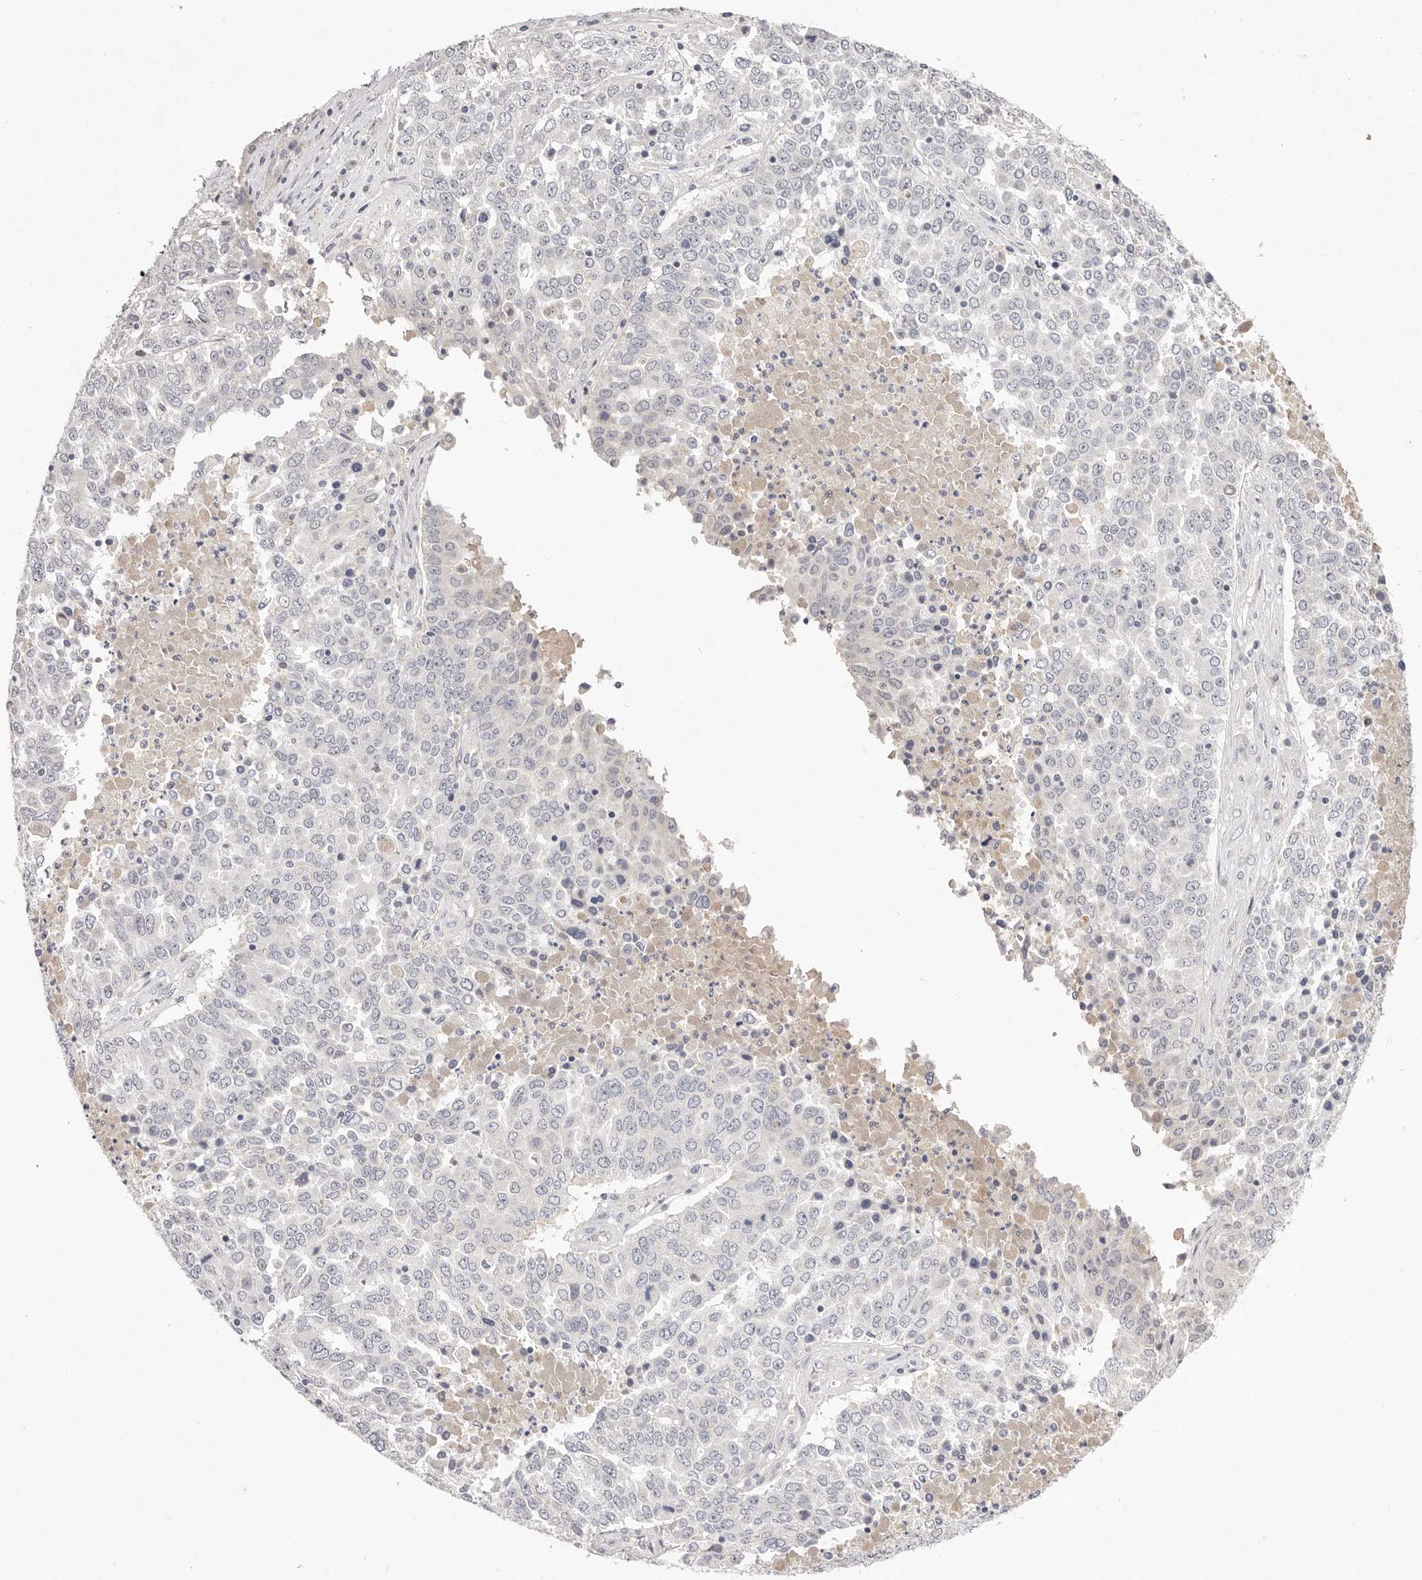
{"staining": {"intensity": "negative", "quantity": "none", "location": "none"}, "tissue": "ovarian cancer", "cell_type": "Tumor cells", "image_type": "cancer", "snomed": [{"axis": "morphology", "description": "Carcinoma, endometroid"}, {"axis": "topography", "description": "Ovary"}], "caption": "Tumor cells are negative for protein expression in human ovarian cancer (endometroid carcinoma).", "gene": "GARNL3", "patient": {"sex": "female", "age": 62}}